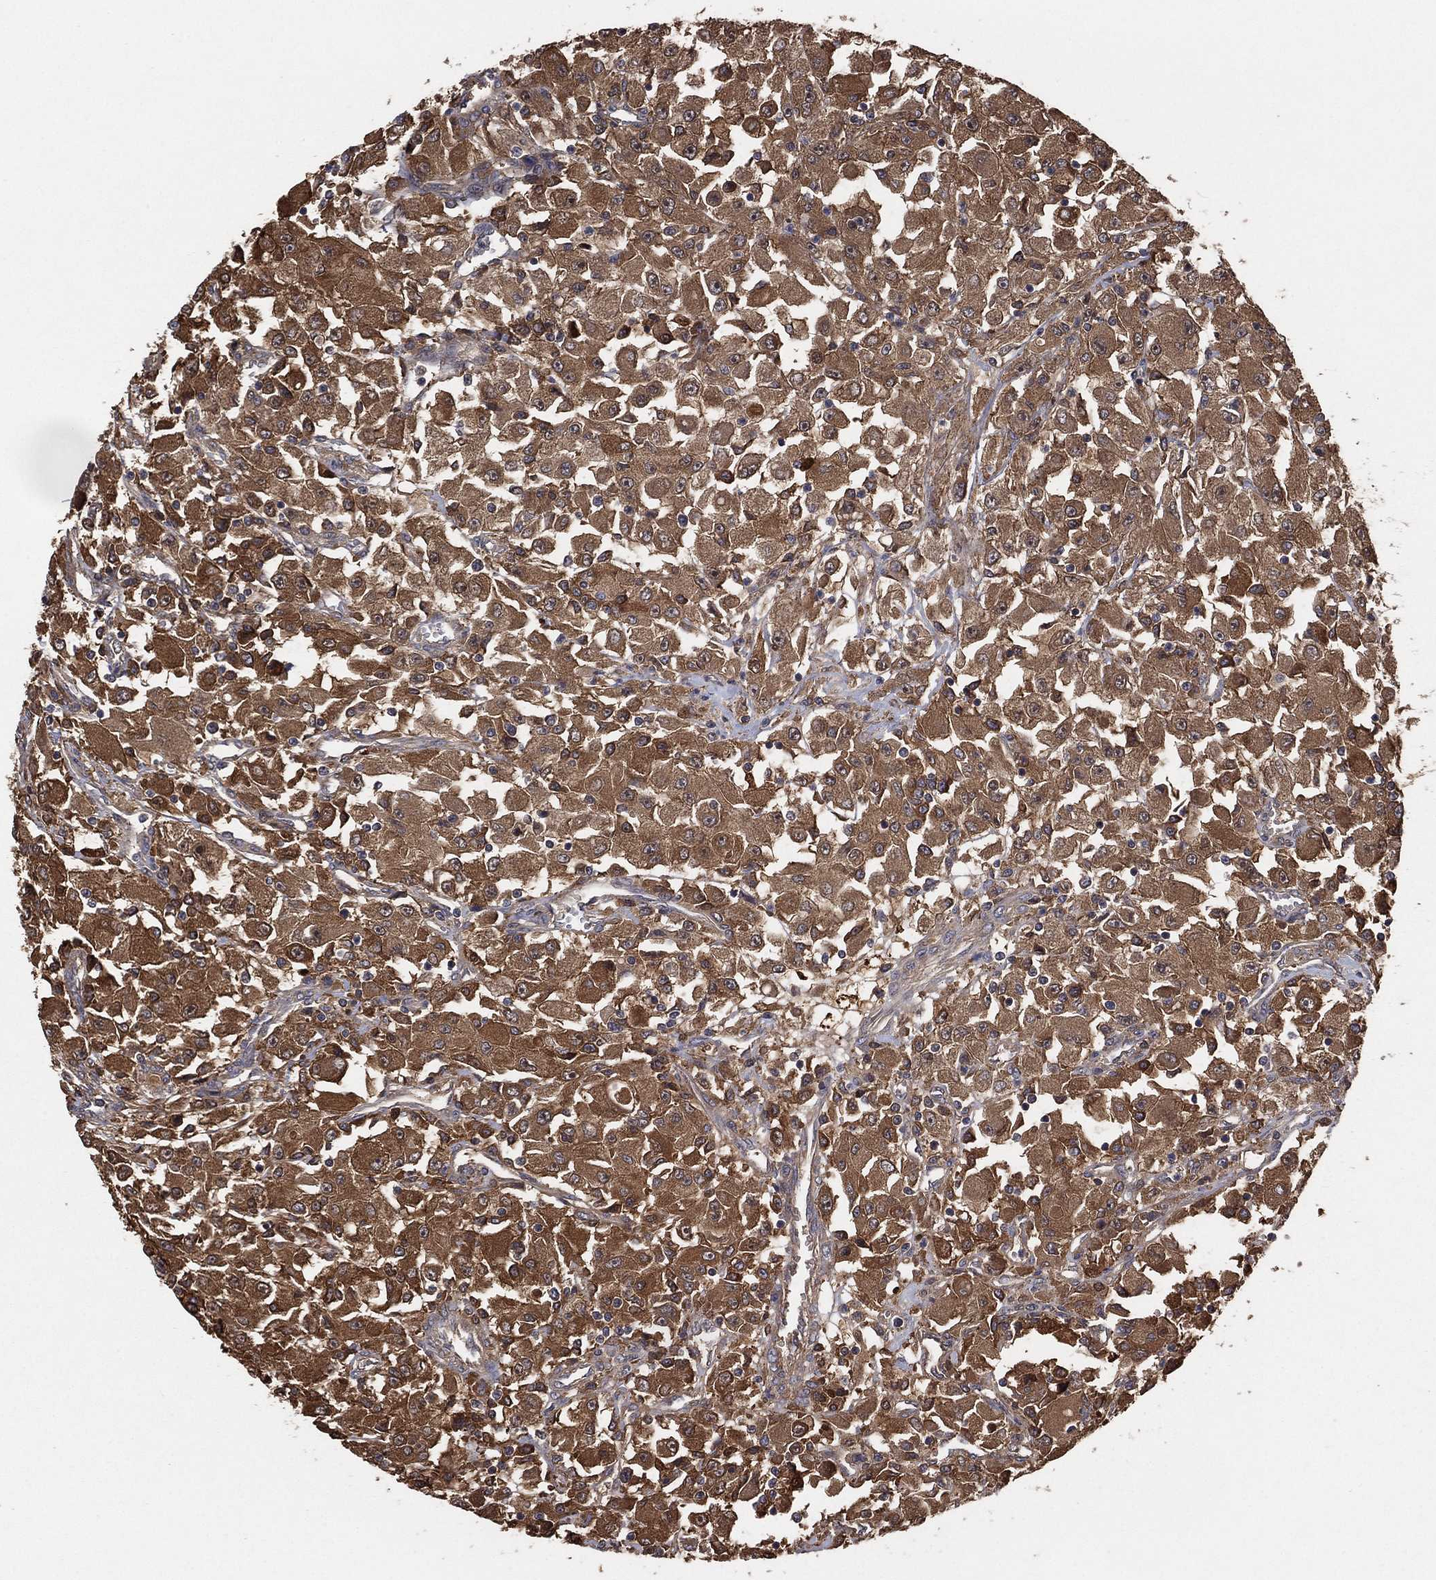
{"staining": {"intensity": "strong", "quantity": ">75%", "location": "cytoplasmic/membranous"}, "tissue": "renal cancer", "cell_type": "Tumor cells", "image_type": "cancer", "snomed": [{"axis": "morphology", "description": "Adenocarcinoma, NOS"}, {"axis": "topography", "description": "Kidney"}], "caption": "Human renal cancer stained with a protein marker reveals strong staining in tumor cells.", "gene": "PSMG4", "patient": {"sex": "female", "age": 67}}